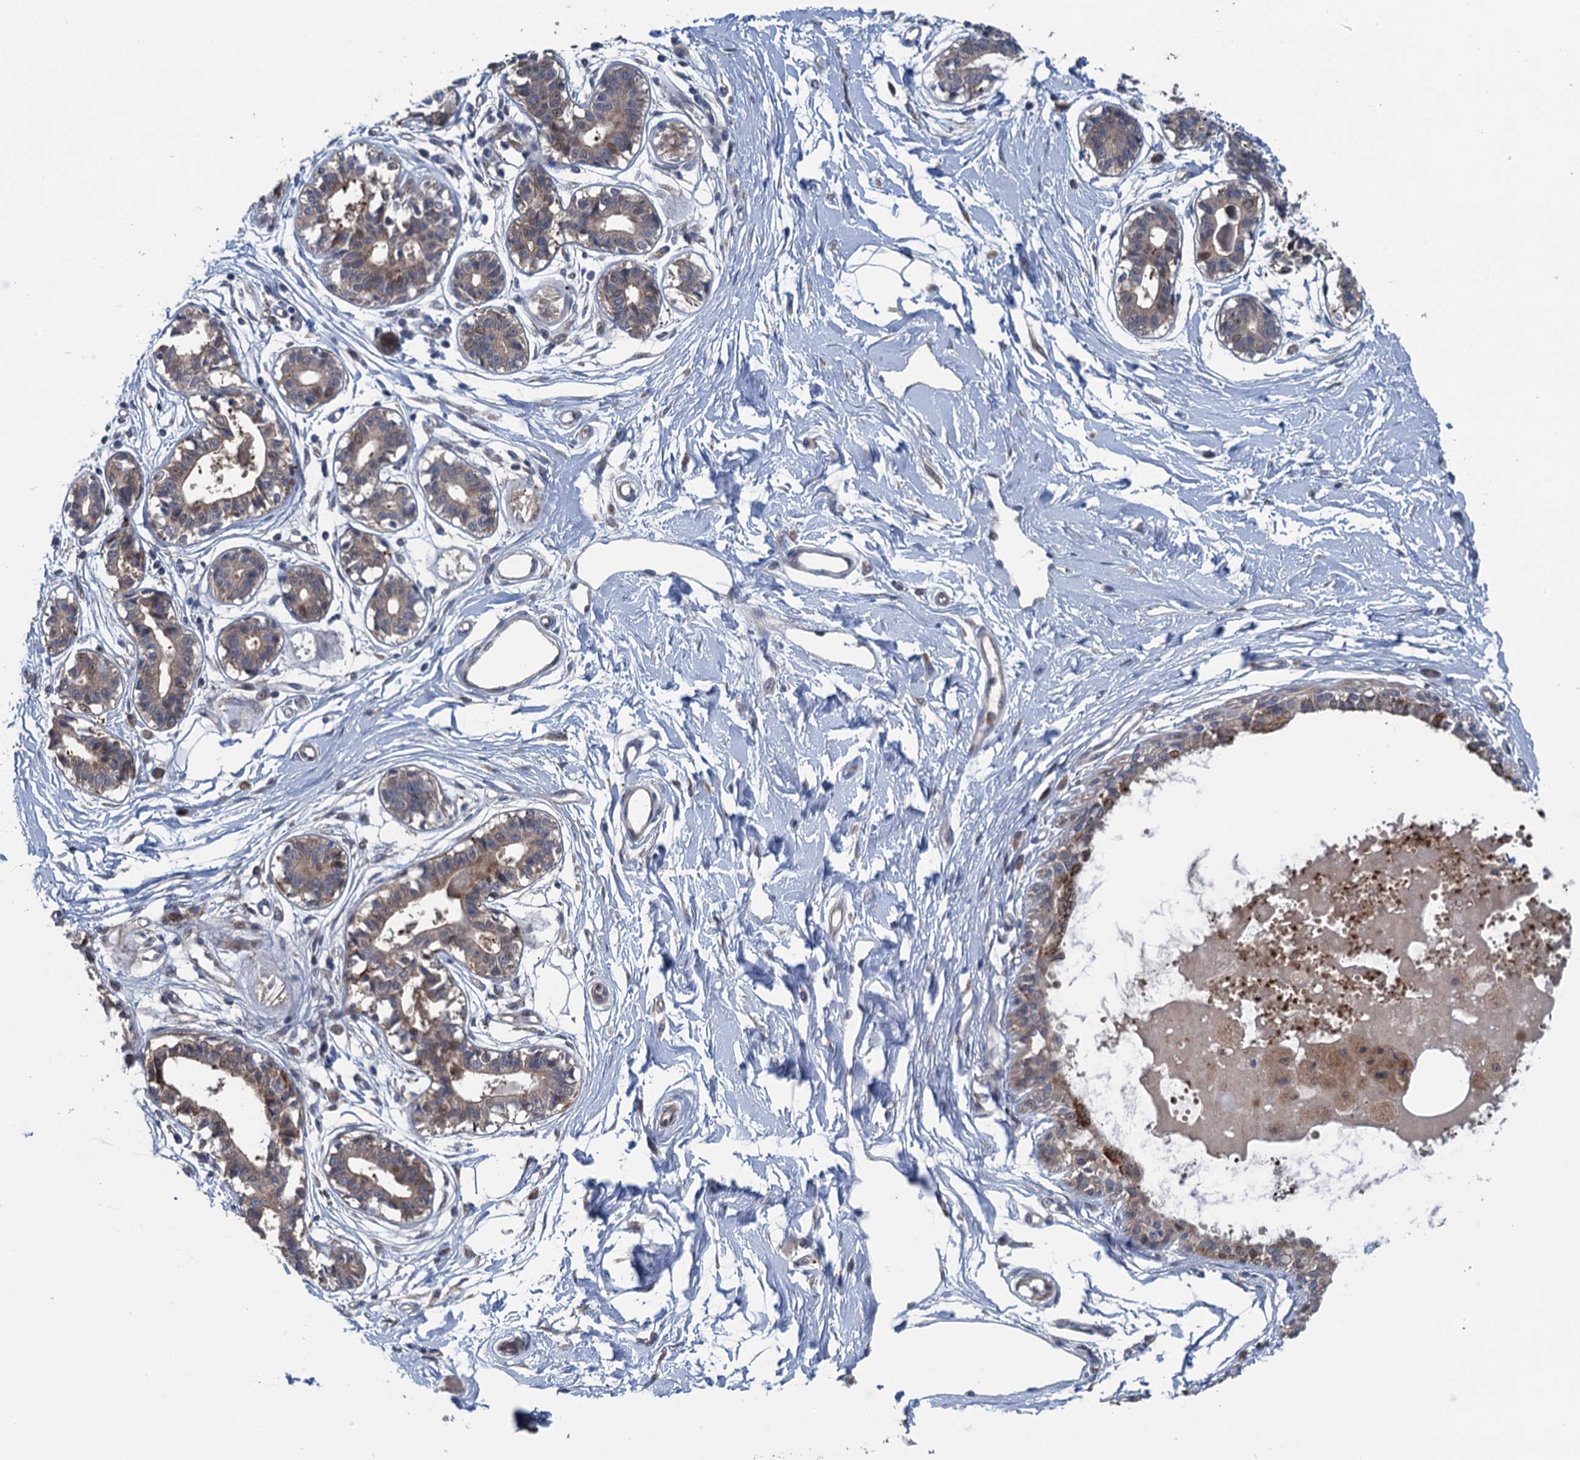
{"staining": {"intensity": "negative", "quantity": "none", "location": "none"}, "tissue": "breast", "cell_type": "Adipocytes", "image_type": "normal", "snomed": [{"axis": "morphology", "description": "Normal tissue, NOS"}, {"axis": "topography", "description": "Breast"}], "caption": "Immunohistochemistry (IHC) micrograph of normal breast: breast stained with DAB (3,3'-diaminobenzidine) exhibits no significant protein expression in adipocytes.", "gene": "CNTN5", "patient": {"sex": "female", "age": 45}}